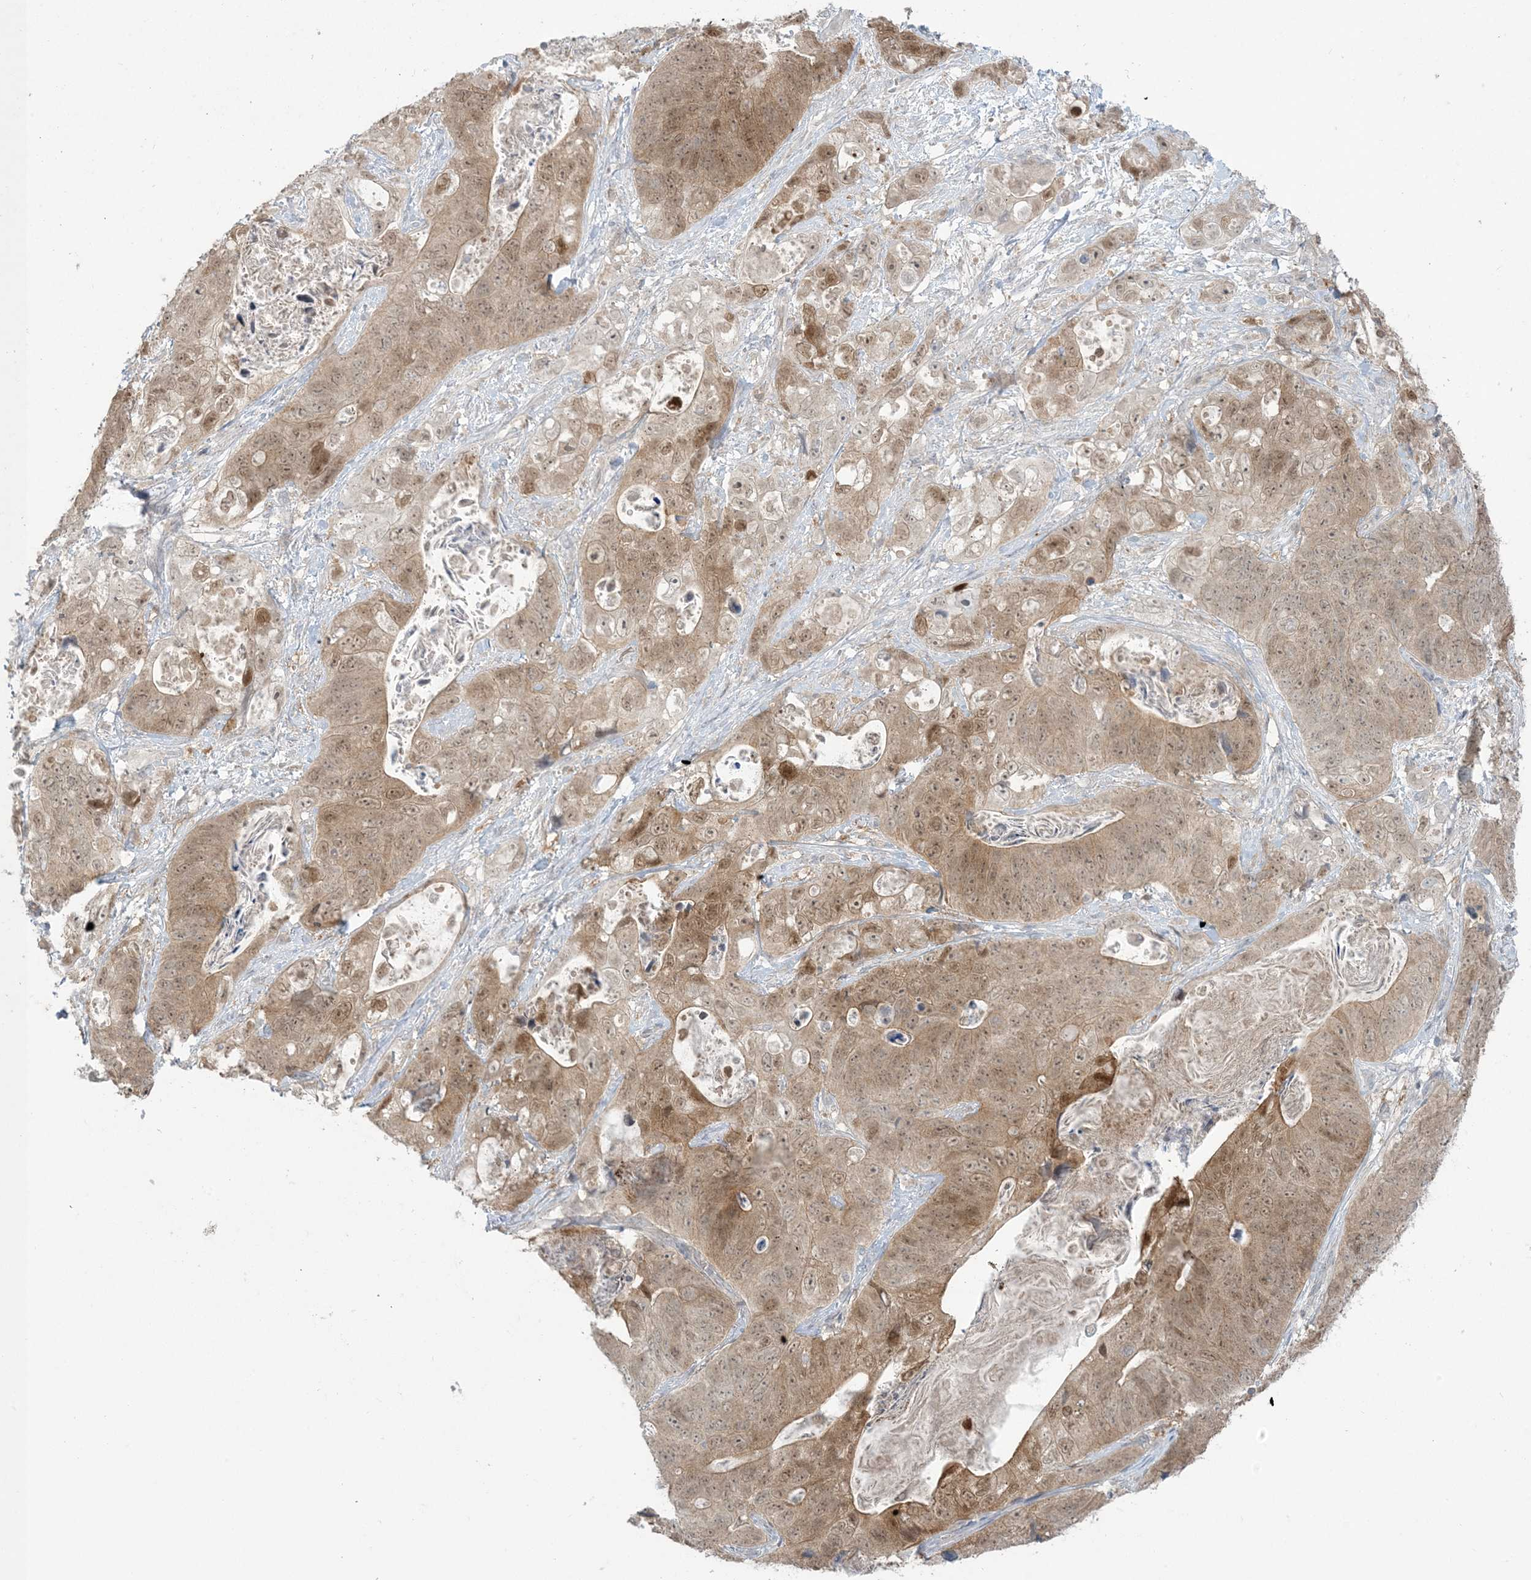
{"staining": {"intensity": "moderate", "quantity": ">75%", "location": "cytoplasmic/membranous,nuclear"}, "tissue": "stomach cancer", "cell_type": "Tumor cells", "image_type": "cancer", "snomed": [{"axis": "morphology", "description": "Adenocarcinoma, NOS"}, {"axis": "topography", "description": "Stomach"}], "caption": "The immunohistochemical stain labels moderate cytoplasmic/membranous and nuclear expression in tumor cells of adenocarcinoma (stomach) tissue. The staining is performed using DAB (3,3'-diaminobenzidine) brown chromogen to label protein expression. The nuclei are counter-stained blue using hematoxylin.", "gene": "NRBP2", "patient": {"sex": "female", "age": 89}}